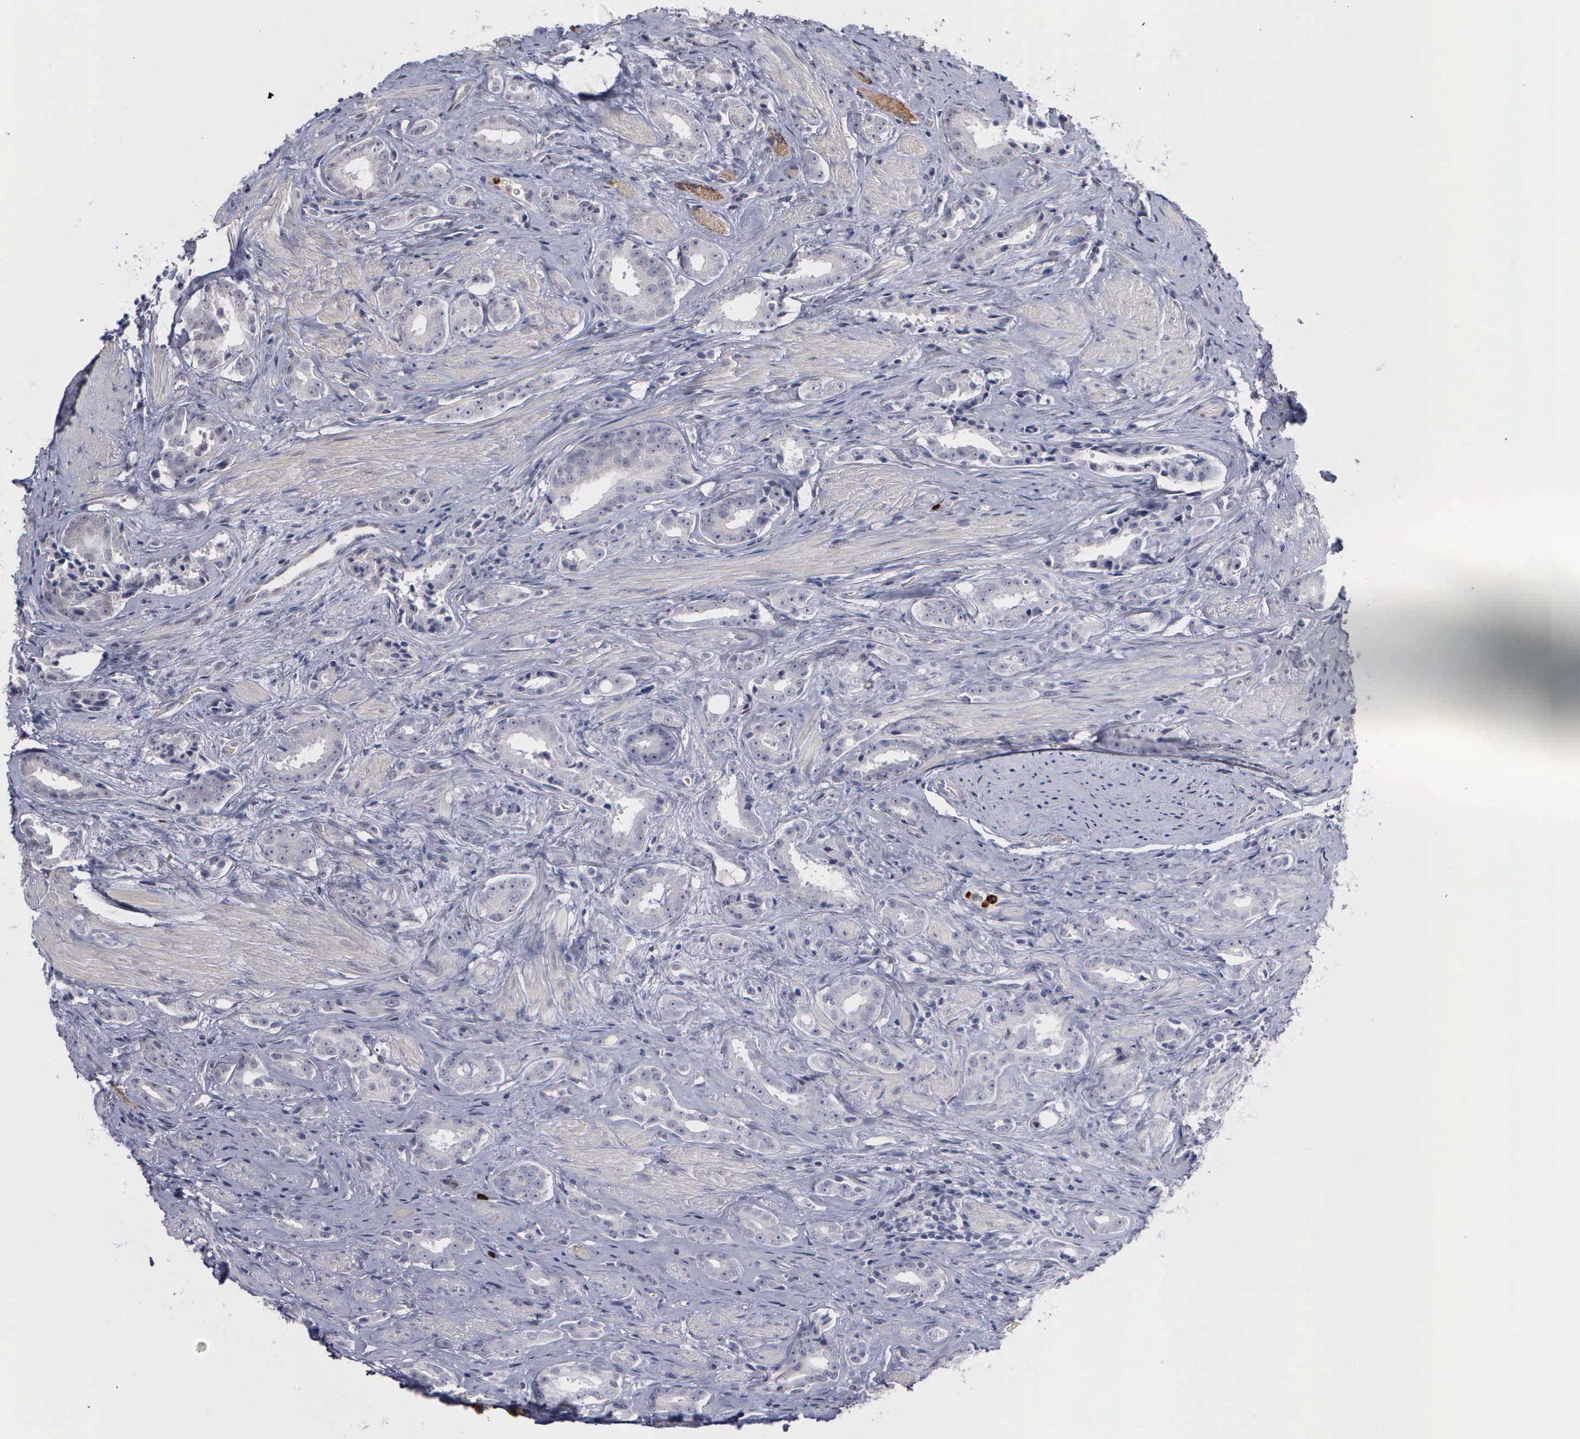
{"staining": {"intensity": "negative", "quantity": "none", "location": "none"}, "tissue": "prostate cancer", "cell_type": "Tumor cells", "image_type": "cancer", "snomed": [{"axis": "morphology", "description": "Adenocarcinoma, Medium grade"}, {"axis": "topography", "description": "Prostate"}], "caption": "IHC of human prostate medium-grade adenocarcinoma exhibits no staining in tumor cells. (DAB immunohistochemistry (IHC) visualized using brightfield microscopy, high magnification).", "gene": "MMP9", "patient": {"sex": "male", "age": 53}}